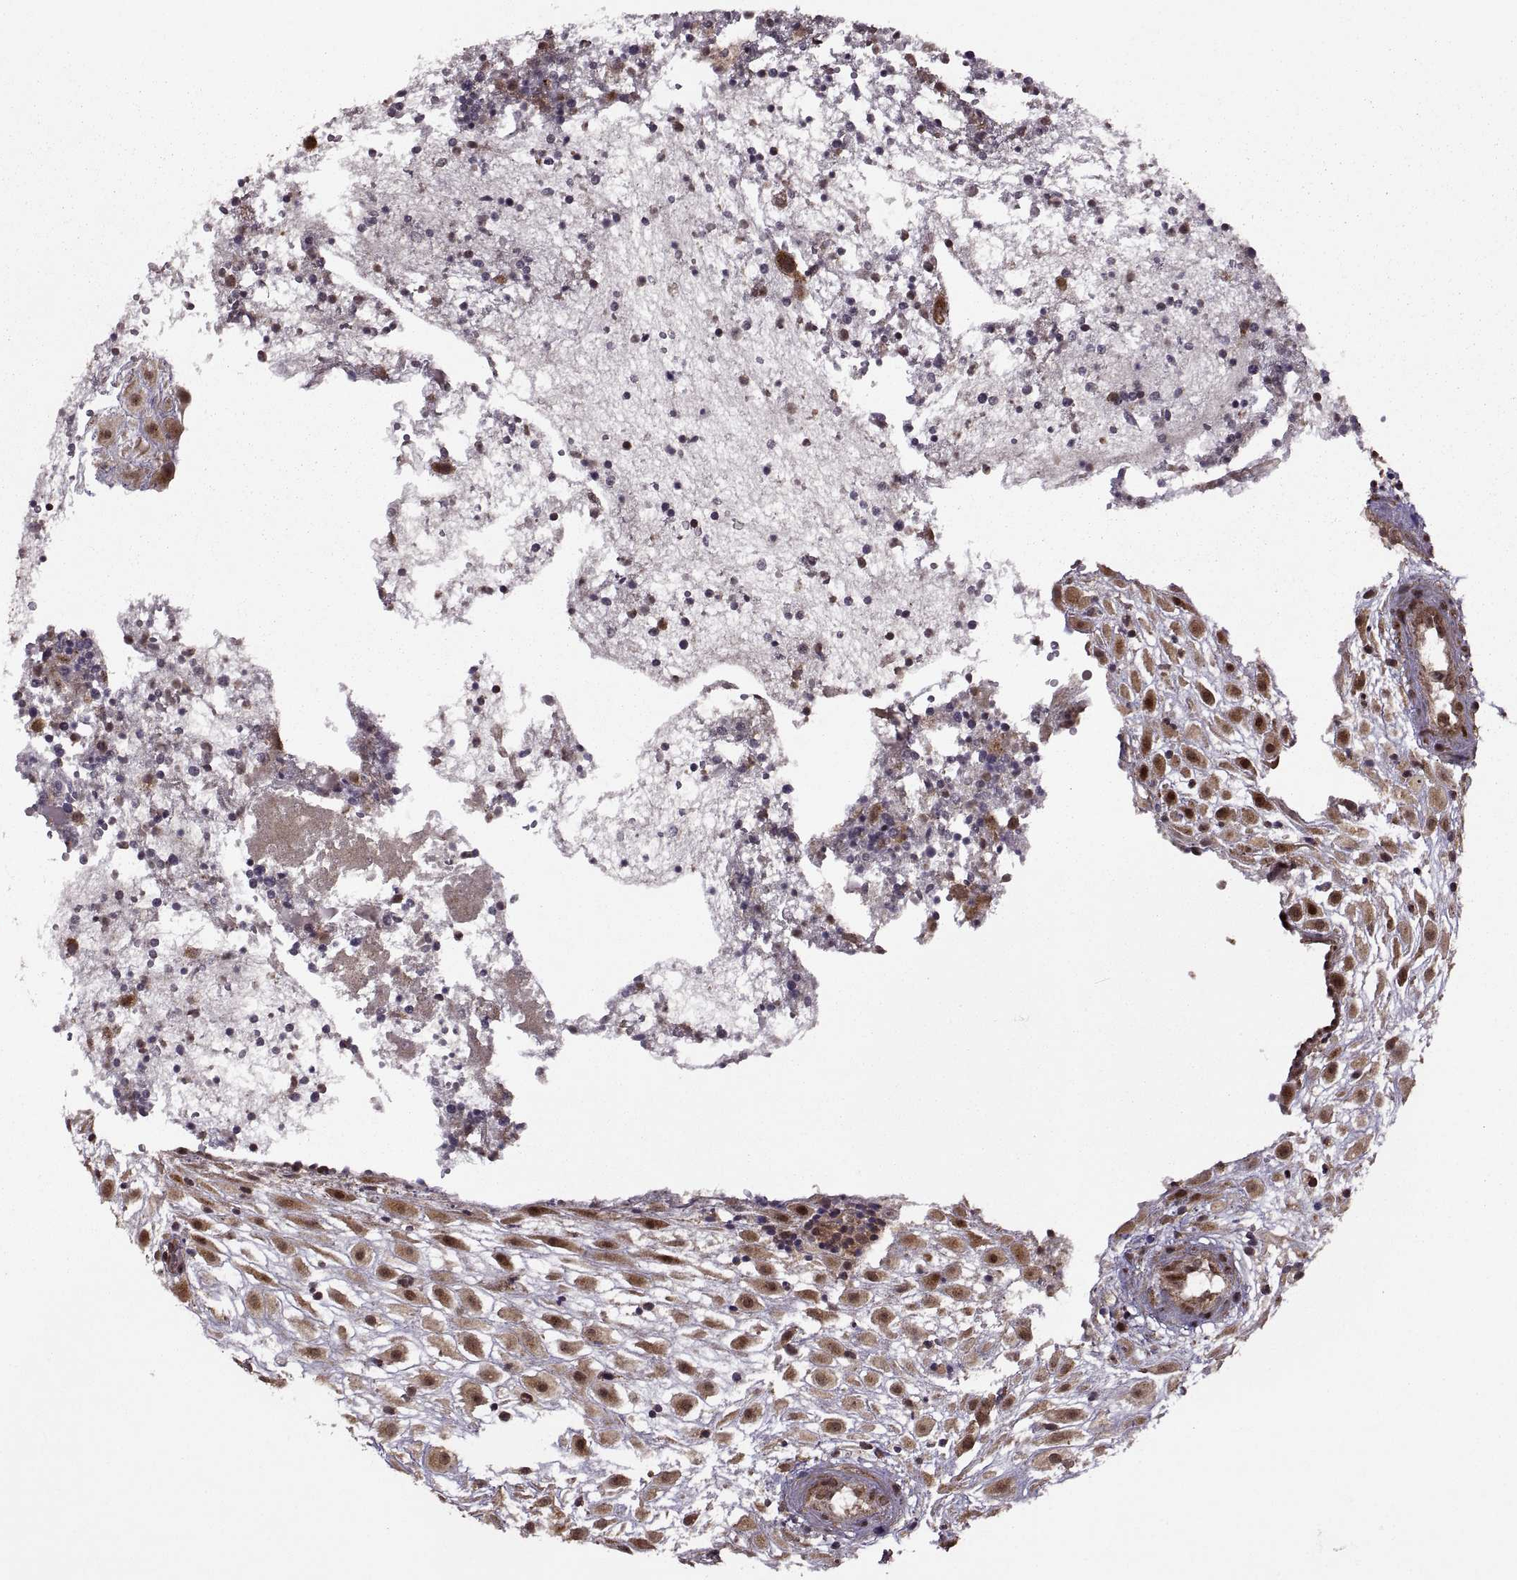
{"staining": {"intensity": "moderate", "quantity": ">75%", "location": "cytoplasmic/membranous,nuclear"}, "tissue": "placenta", "cell_type": "Decidual cells", "image_type": "normal", "snomed": [{"axis": "morphology", "description": "Normal tissue, NOS"}, {"axis": "topography", "description": "Placenta"}], "caption": "A brown stain labels moderate cytoplasmic/membranous,nuclear expression of a protein in decidual cells of unremarkable placenta.", "gene": "PTOV1", "patient": {"sex": "female", "age": 24}}